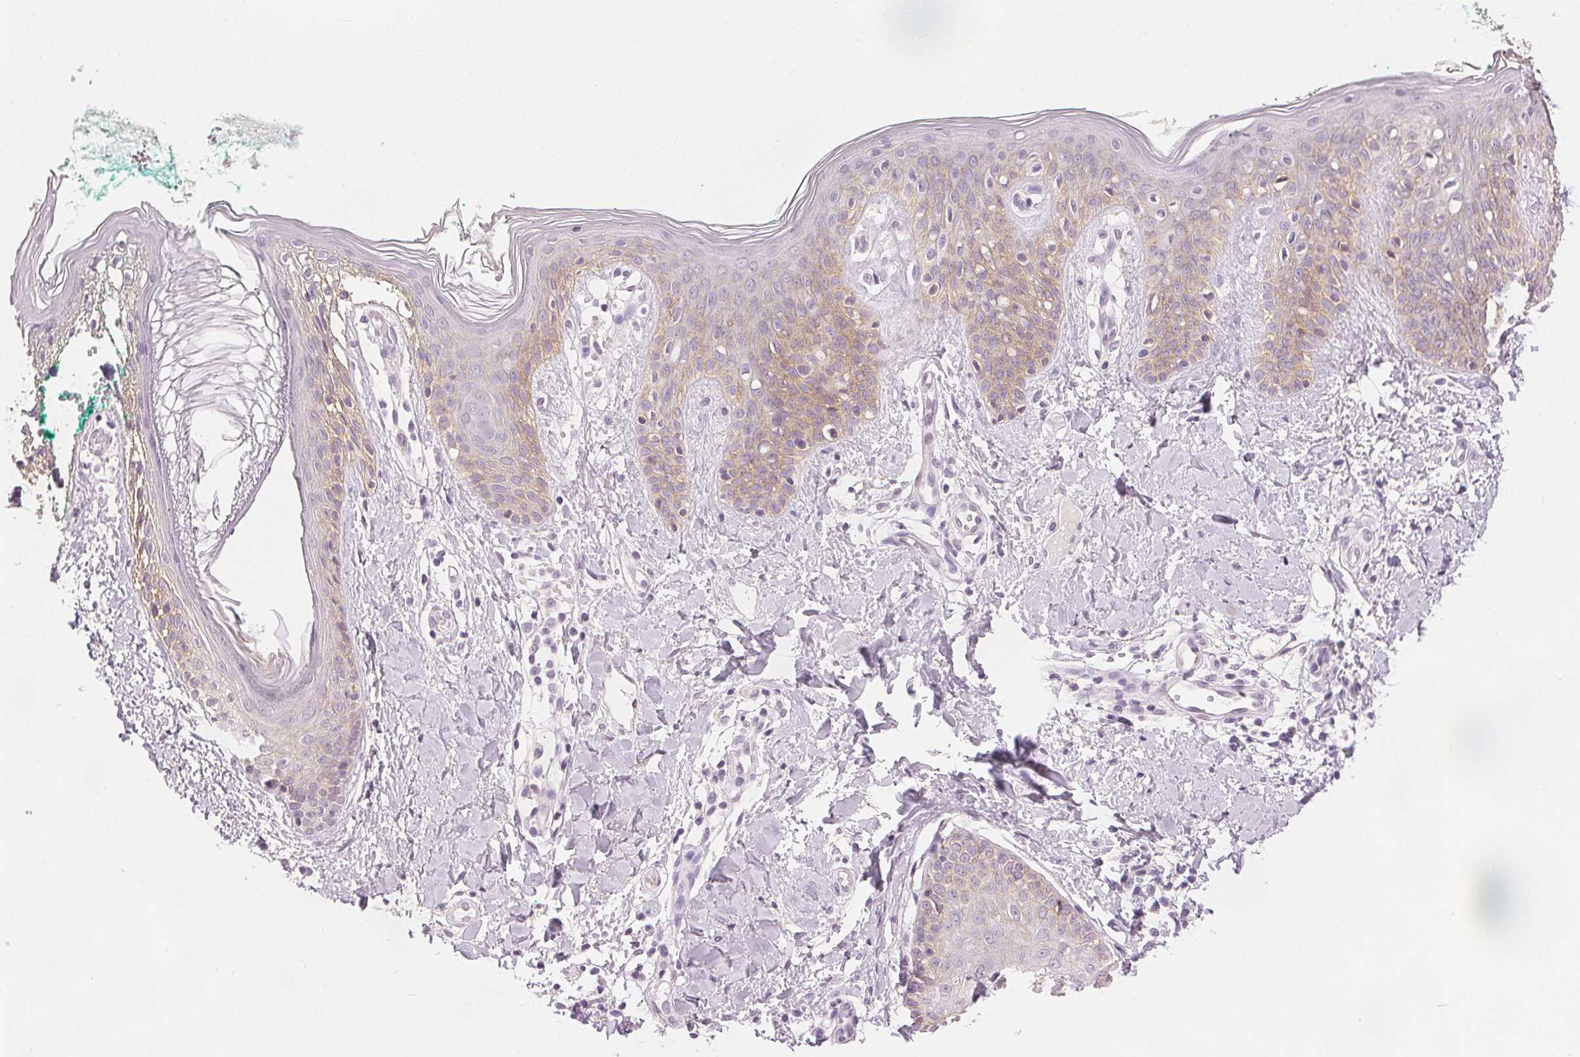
{"staining": {"intensity": "negative", "quantity": "none", "location": "none"}, "tissue": "skin", "cell_type": "Fibroblasts", "image_type": "normal", "snomed": [{"axis": "morphology", "description": "Normal tissue, NOS"}, {"axis": "topography", "description": "Skin"}], "caption": "DAB (3,3'-diaminobenzidine) immunohistochemical staining of benign skin displays no significant positivity in fibroblasts.", "gene": "CA12", "patient": {"sex": "male", "age": 16}}